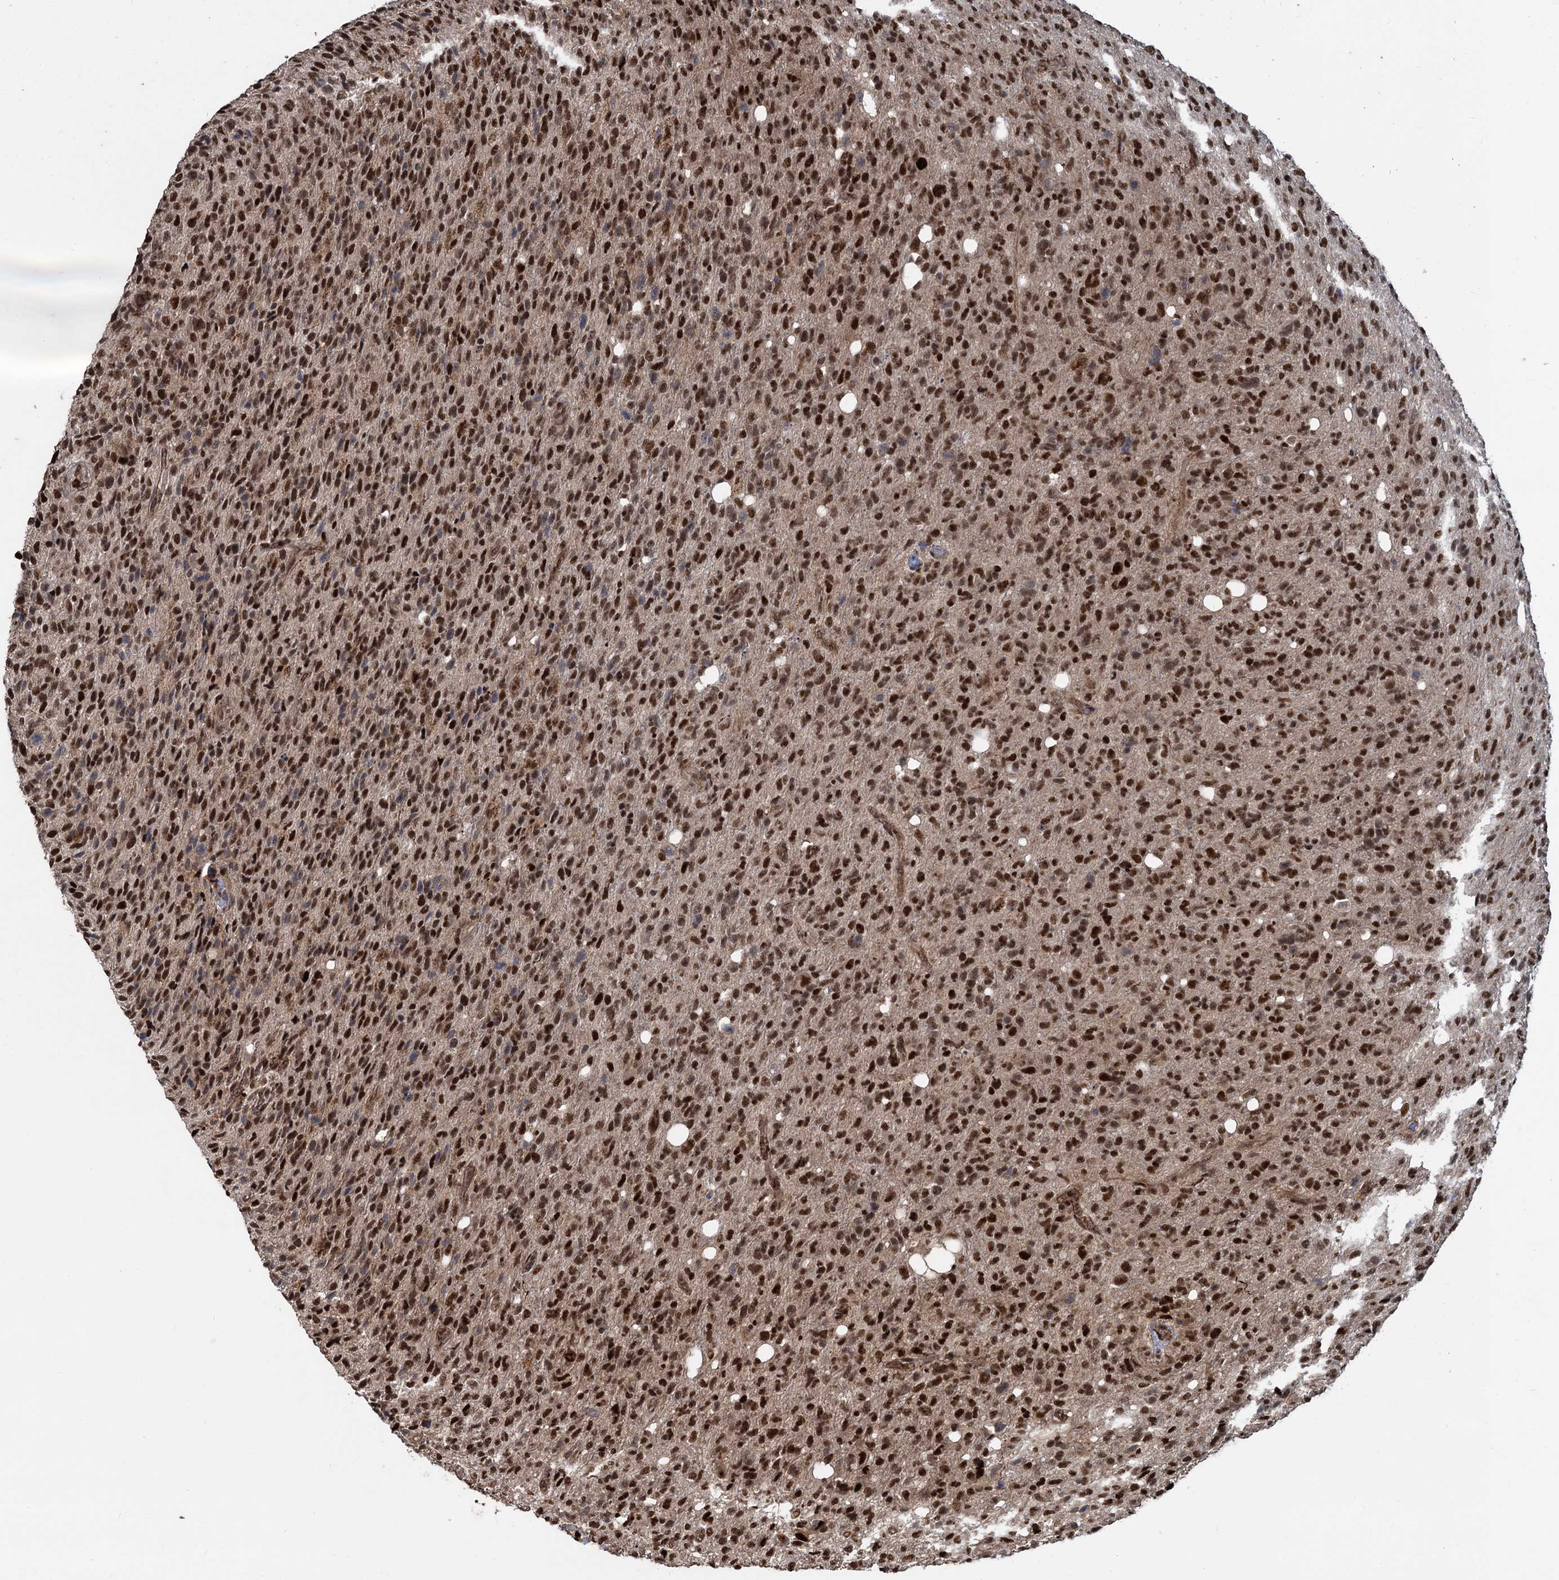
{"staining": {"intensity": "moderate", "quantity": ">75%", "location": "nuclear"}, "tissue": "glioma", "cell_type": "Tumor cells", "image_type": "cancer", "snomed": [{"axis": "morphology", "description": "Glioma, malignant, High grade"}, {"axis": "topography", "description": "Brain"}], "caption": "The histopathology image demonstrates staining of malignant glioma (high-grade), revealing moderate nuclear protein positivity (brown color) within tumor cells. The staining was performed using DAB to visualize the protein expression in brown, while the nuclei were stained in blue with hematoxylin (Magnification: 20x).", "gene": "ANKRD49", "patient": {"sex": "female", "age": 57}}